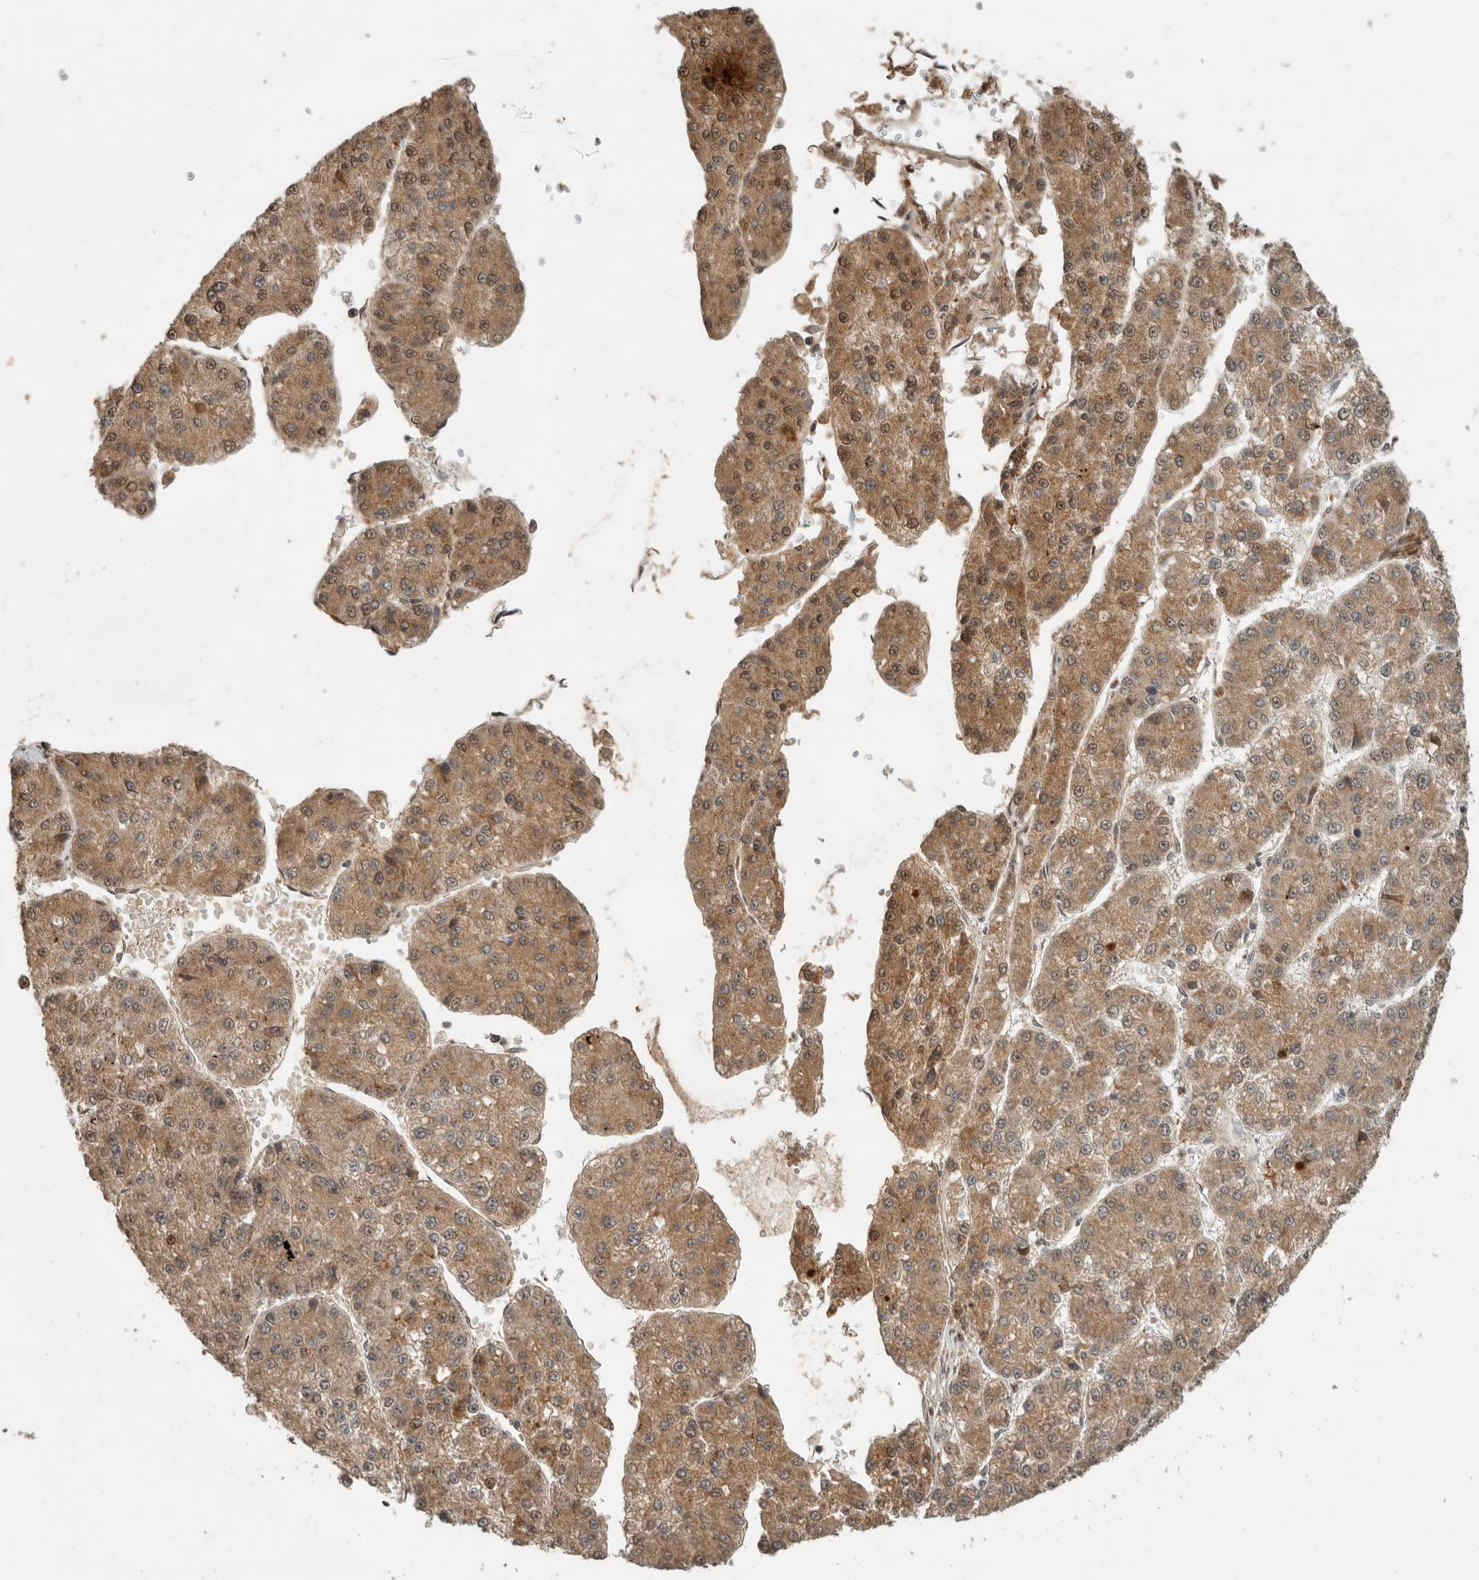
{"staining": {"intensity": "moderate", "quantity": ">75%", "location": "cytoplasmic/membranous"}, "tissue": "liver cancer", "cell_type": "Tumor cells", "image_type": "cancer", "snomed": [{"axis": "morphology", "description": "Carcinoma, Hepatocellular, NOS"}, {"axis": "topography", "description": "Liver"}], "caption": "Immunohistochemistry staining of hepatocellular carcinoma (liver), which displays medium levels of moderate cytoplasmic/membranous expression in approximately >75% of tumor cells indicating moderate cytoplasmic/membranous protein expression. The staining was performed using DAB (brown) for protein detection and nuclei were counterstained in hematoxylin (blue).", "gene": "FAM3A", "patient": {"sex": "female", "age": 73}}